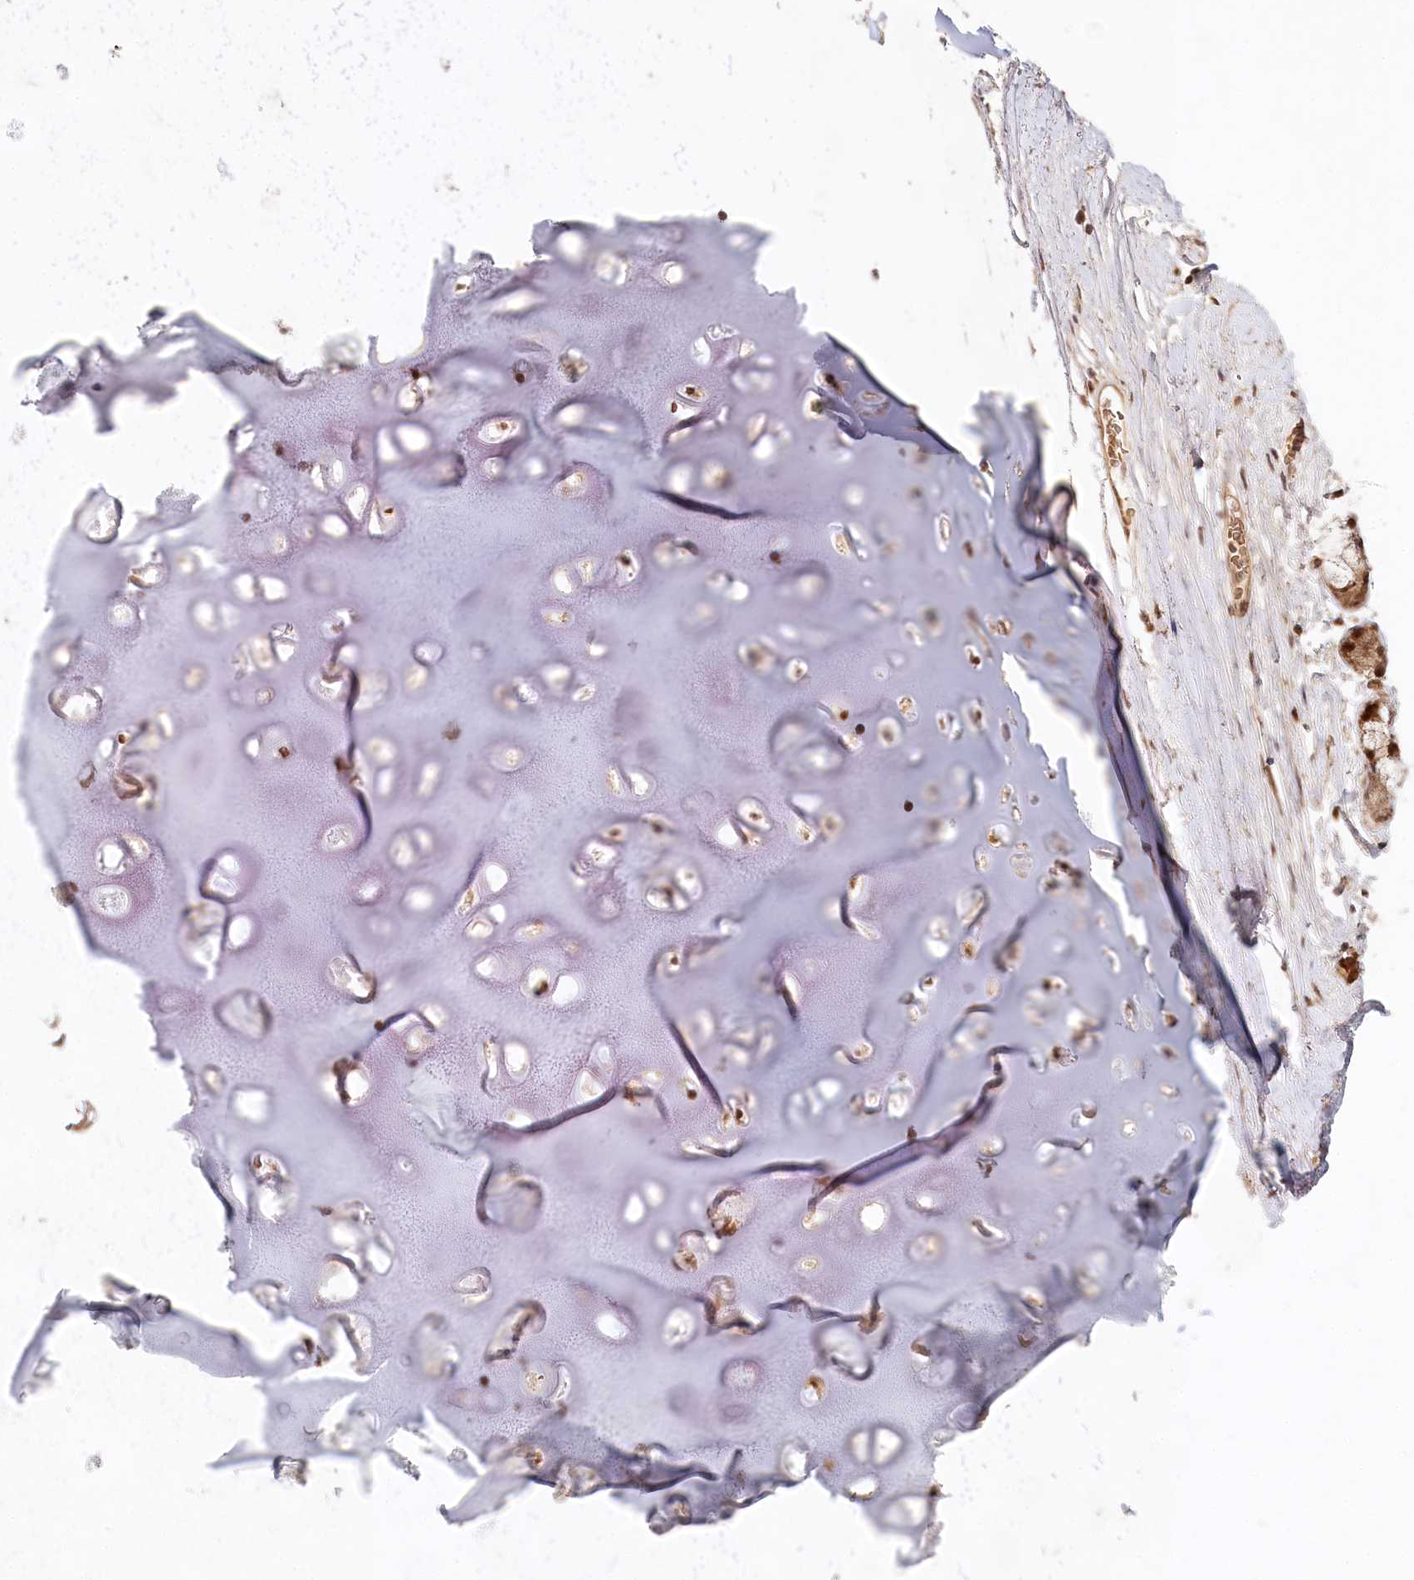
{"staining": {"intensity": "moderate", "quantity": ">75%", "location": "cytoplasmic/membranous"}, "tissue": "adipose tissue", "cell_type": "Adipocytes", "image_type": "normal", "snomed": [{"axis": "morphology", "description": "Normal tissue, NOS"}, {"axis": "topography", "description": "Lymph node"}, {"axis": "topography", "description": "Bronchus"}], "caption": "The micrograph shows staining of benign adipose tissue, revealing moderate cytoplasmic/membranous protein expression (brown color) within adipocytes.", "gene": "WAPL", "patient": {"sex": "male", "age": 63}}